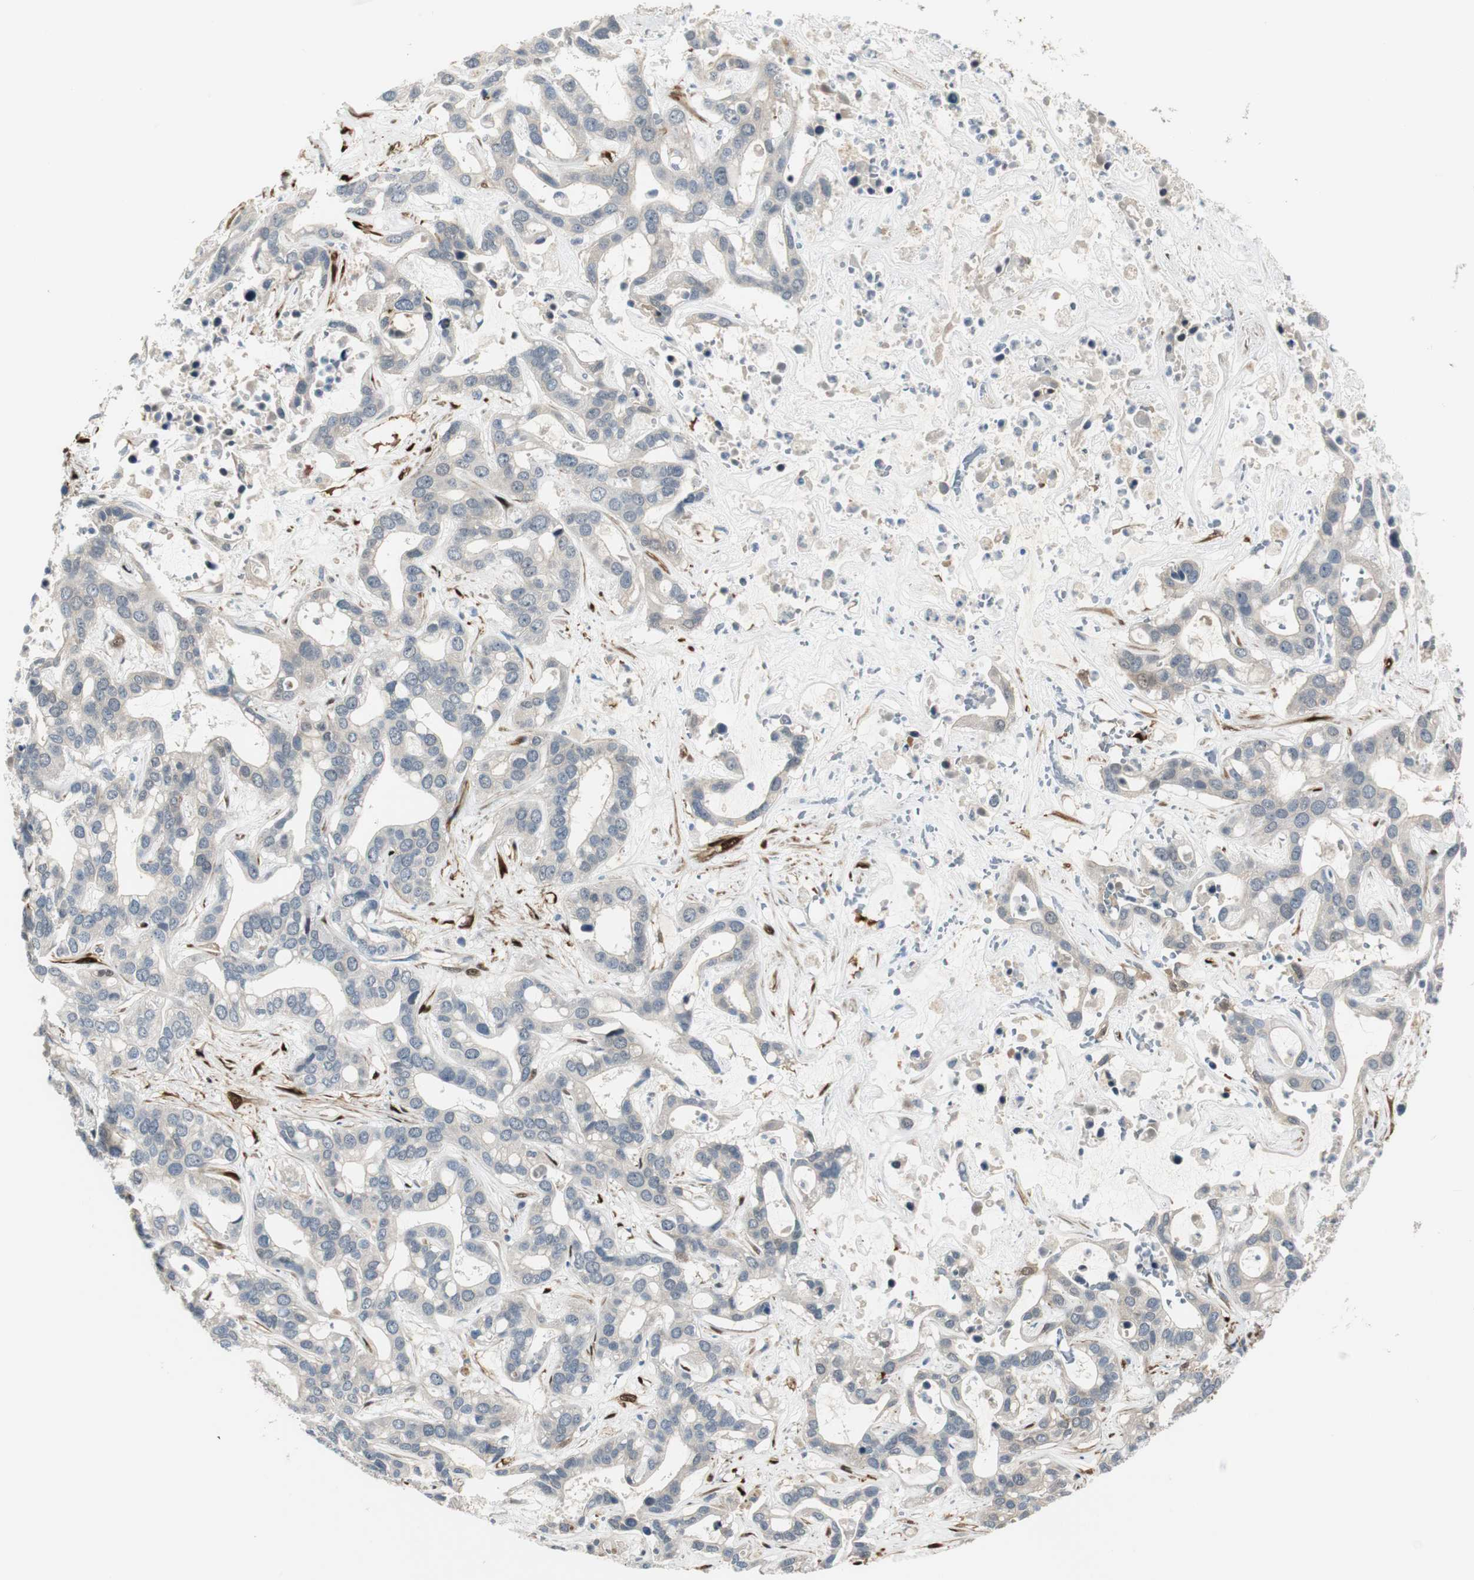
{"staining": {"intensity": "weak", "quantity": "25%-75%", "location": "cytoplasmic/membranous"}, "tissue": "liver cancer", "cell_type": "Tumor cells", "image_type": "cancer", "snomed": [{"axis": "morphology", "description": "Cholangiocarcinoma"}, {"axis": "topography", "description": "Liver"}], "caption": "Liver cancer (cholangiocarcinoma) tissue reveals weak cytoplasmic/membranous expression in approximately 25%-75% of tumor cells", "gene": "FHL2", "patient": {"sex": "female", "age": 65}}